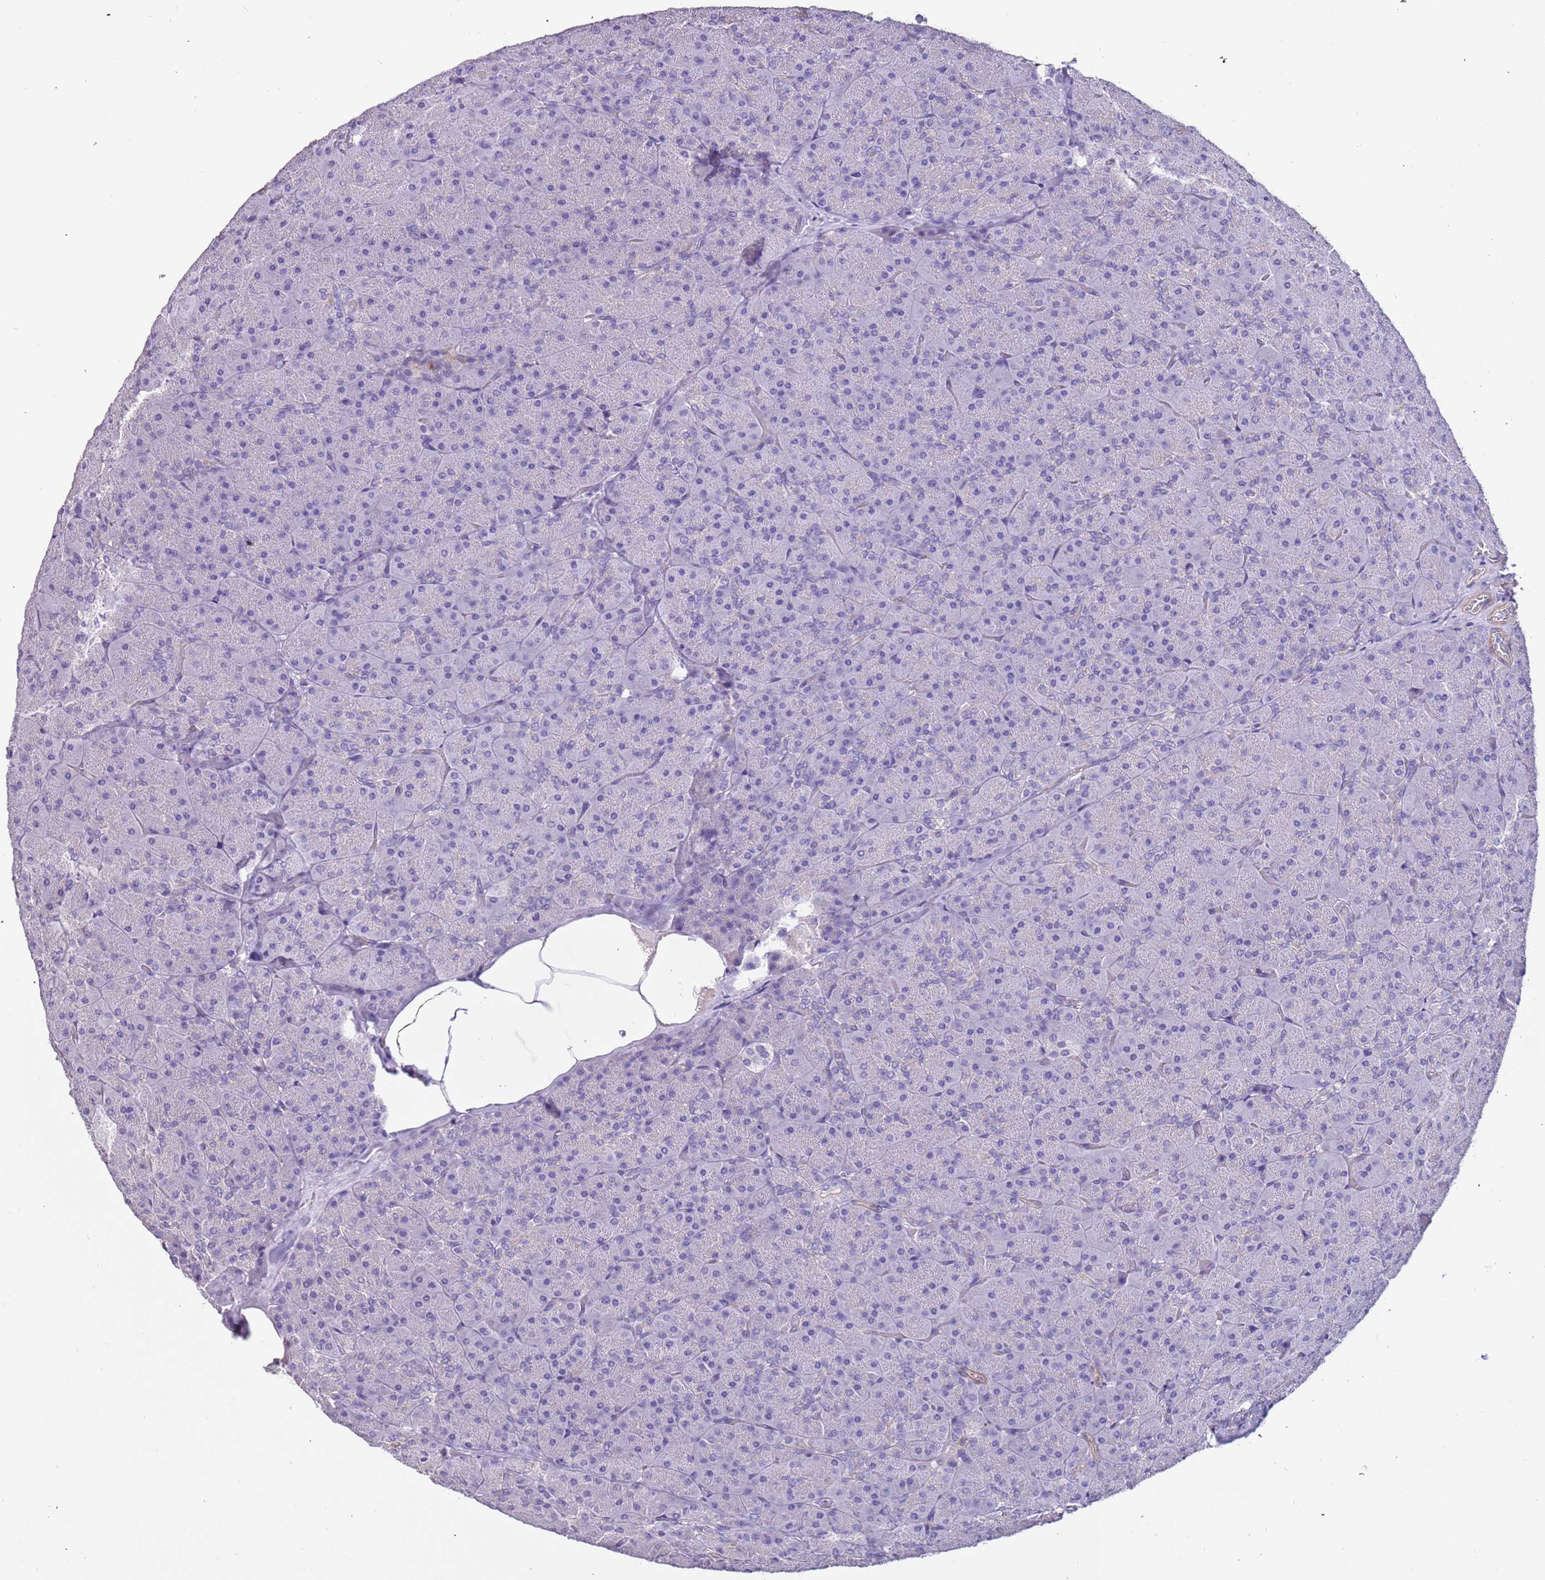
{"staining": {"intensity": "negative", "quantity": "none", "location": "none"}, "tissue": "pancreas", "cell_type": "Exocrine glandular cells", "image_type": "normal", "snomed": [{"axis": "morphology", "description": "Normal tissue, NOS"}, {"axis": "topography", "description": "Pancreas"}], "caption": "Exocrine glandular cells are negative for brown protein staining in benign pancreas. Brightfield microscopy of IHC stained with DAB (brown) and hematoxylin (blue), captured at high magnification.", "gene": "PCGF2", "patient": {"sex": "male", "age": 36}}